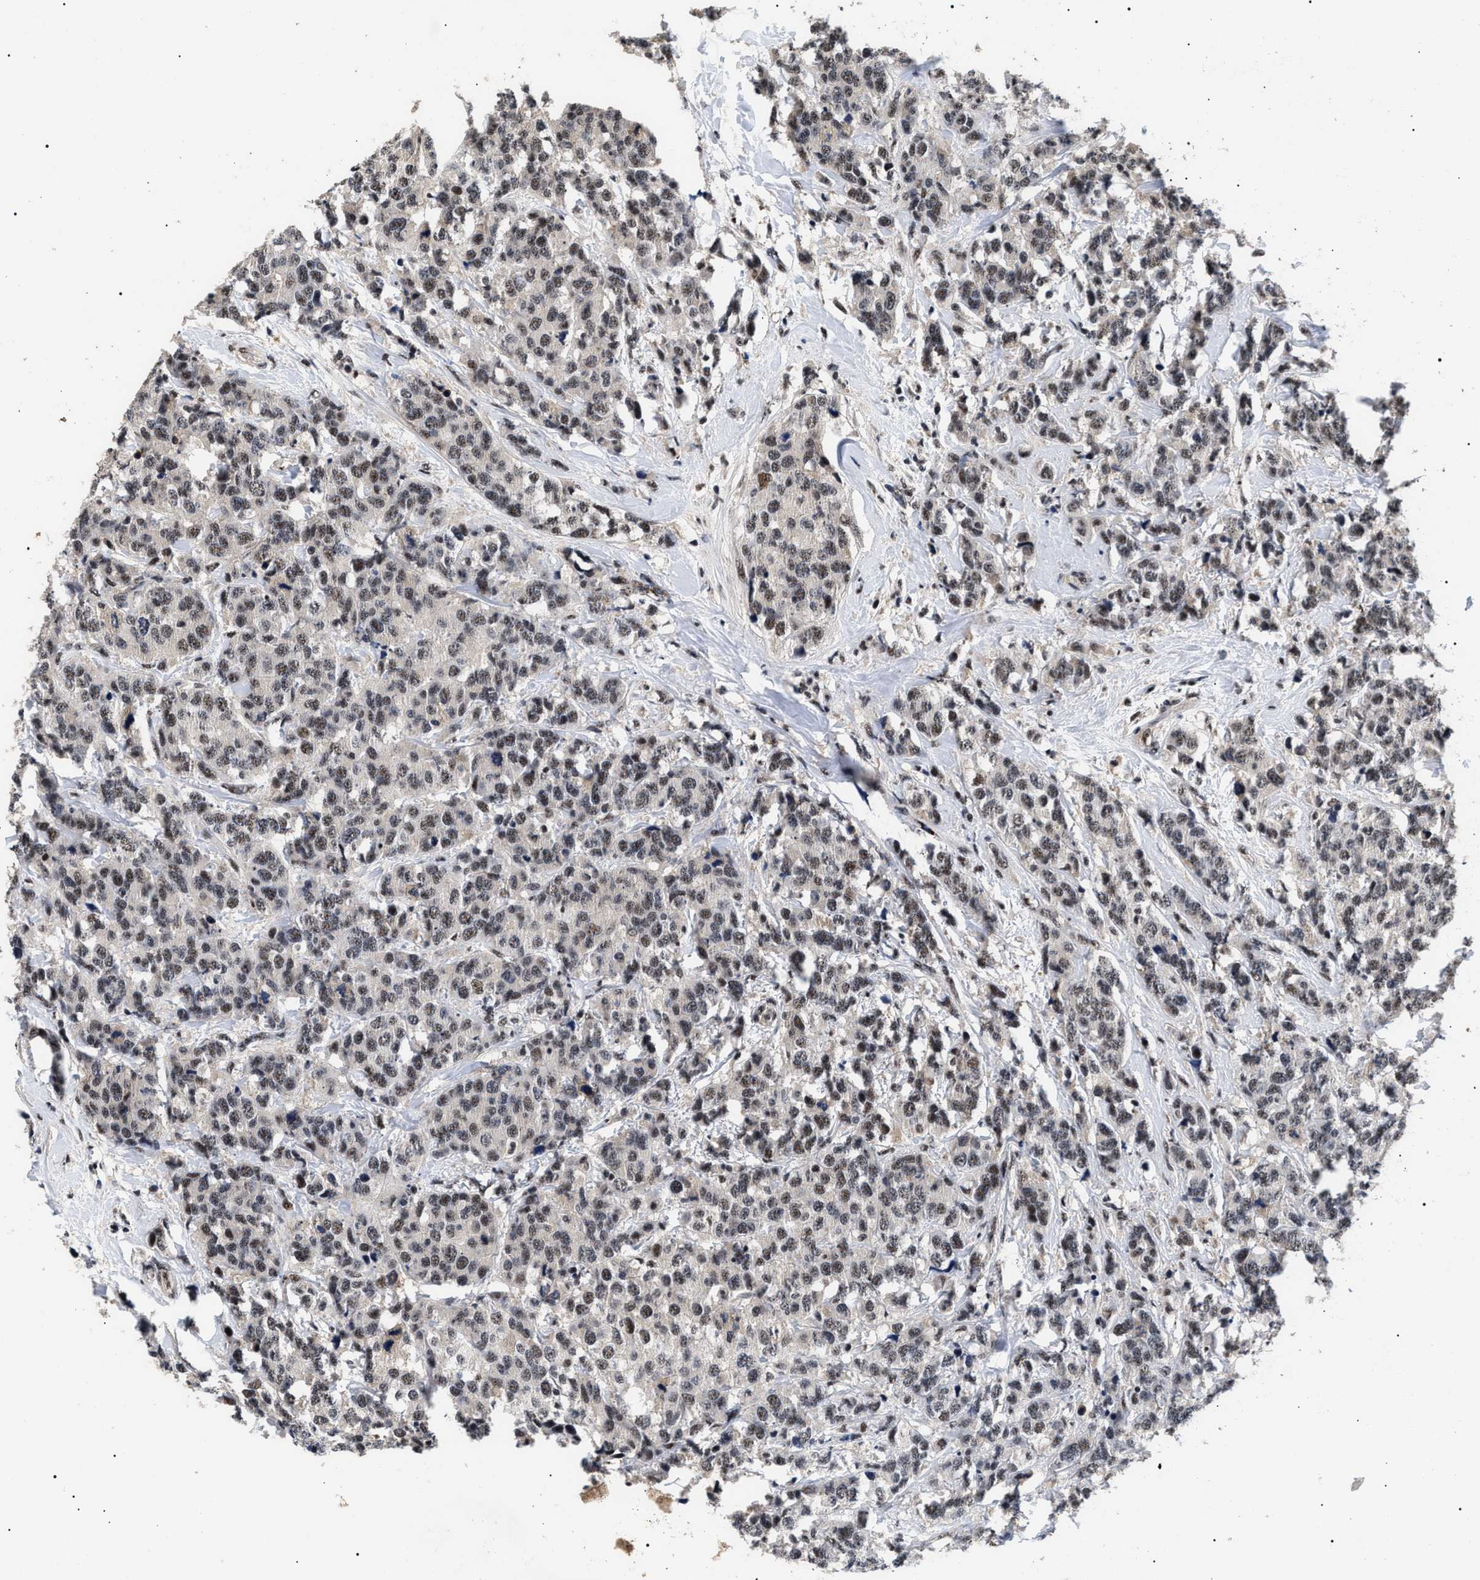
{"staining": {"intensity": "moderate", "quantity": ">75%", "location": "nuclear"}, "tissue": "breast cancer", "cell_type": "Tumor cells", "image_type": "cancer", "snomed": [{"axis": "morphology", "description": "Lobular carcinoma"}, {"axis": "topography", "description": "Breast"}], "caption": "Moderate nuclear expression is appreciated in approximately >75% of tumor cells in breast lobular carcinoma.", "gene": "CAAP1", "patient": {"sex": "female", "age": 59}}